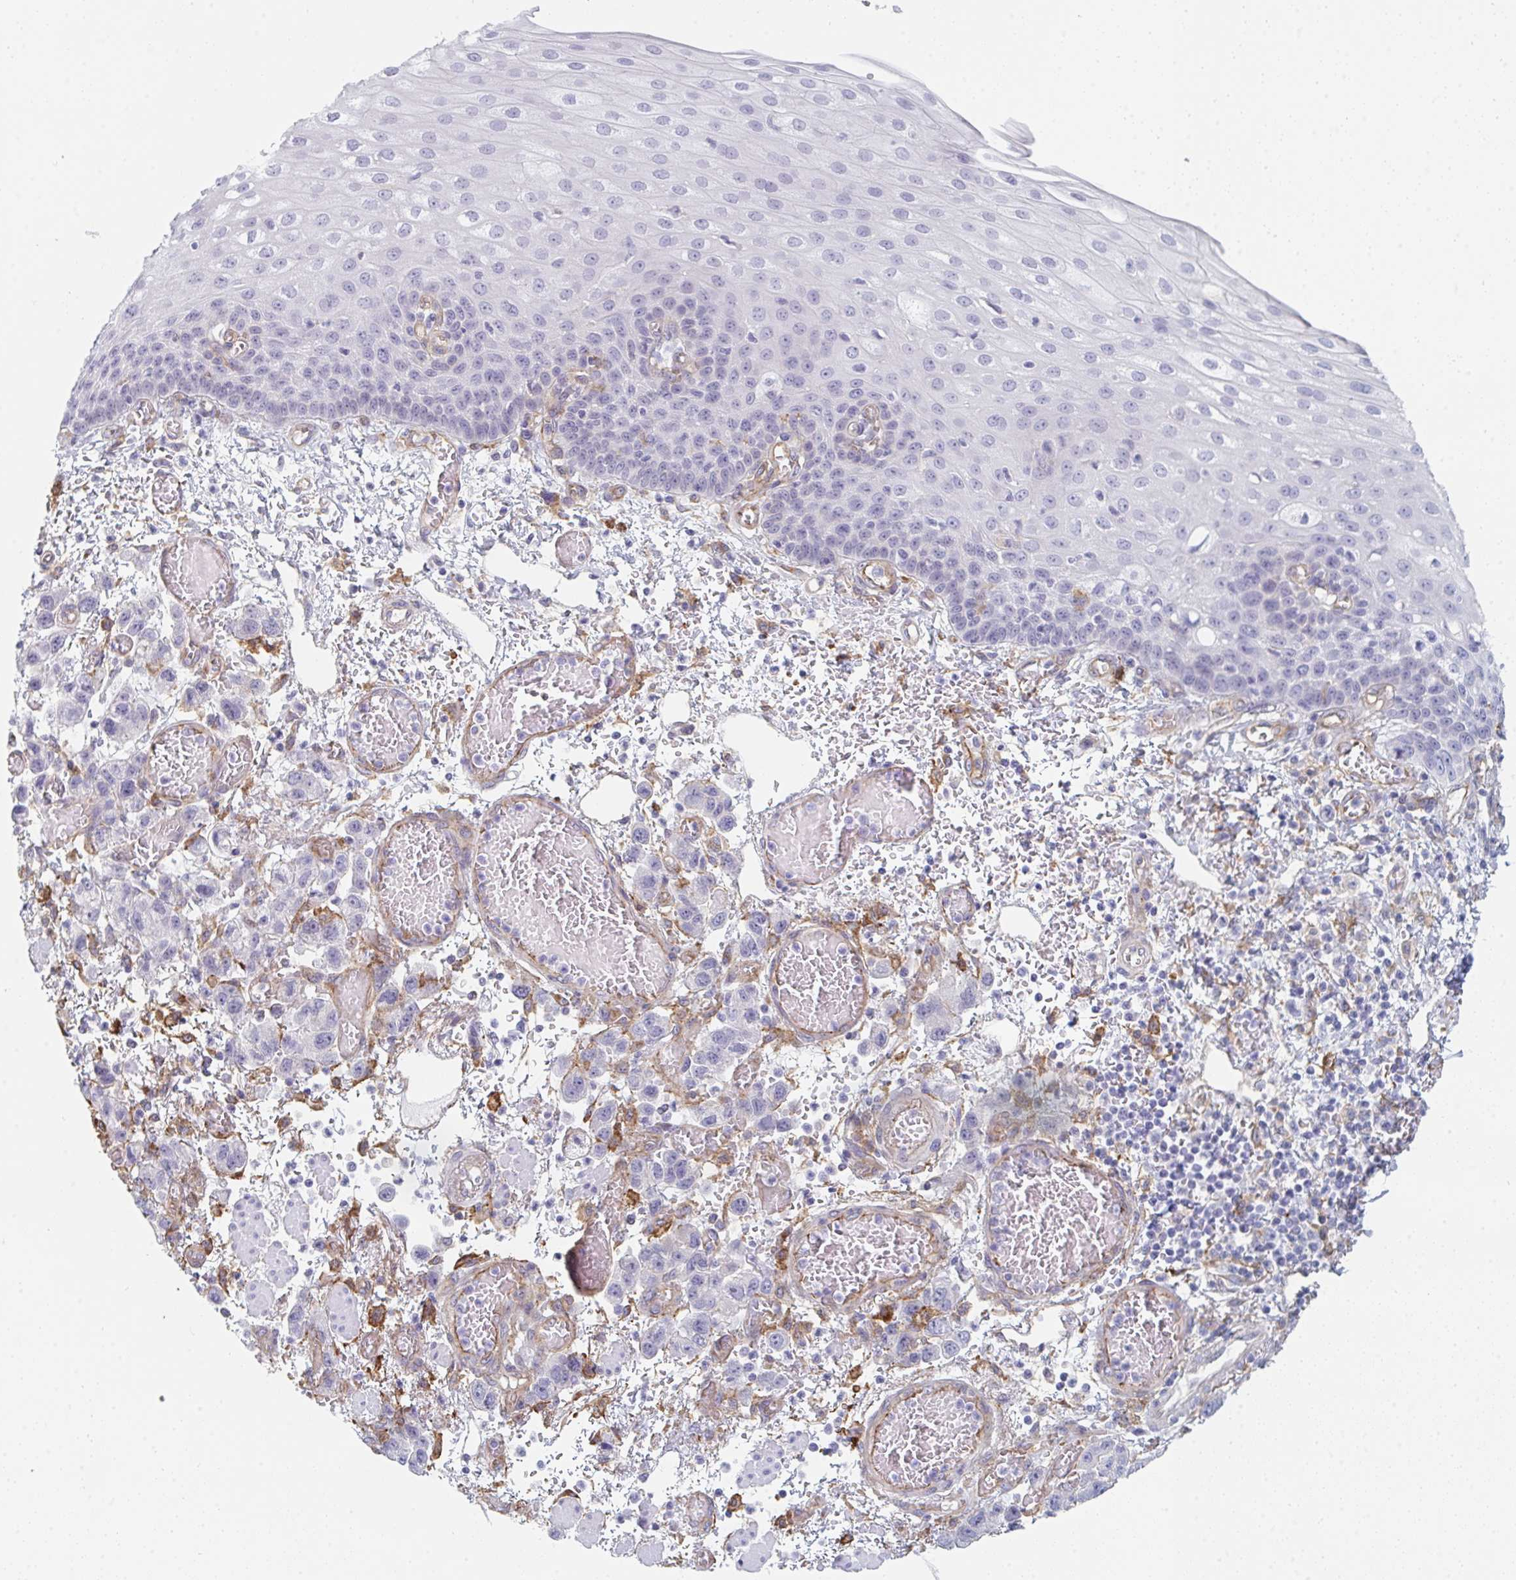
{"staining": {"intensity": "negative", "quantity": "none", "location": "none"}, "tissue": "esophagus", "cell_type": "Squamous epithelial cells", "image_type": "normal", "snomed": [{"axis": "morphology", "description": "Normal tissue, NOS"}, {"axis": "morphology", "description": "Adenocarcinoma, NOS"}, {"axis": "topography", "description": "Esophagus"}], "caption": "DAB immunohistochemical staining of unremarkable human esophagus shows no significant expression in squamous epithelial cells. (DAB (3,3'-diaminobenzidine) immunohistochemistry (IHC) visualized using brightfield microscopy, high magnification).", "gene": "DAB2", "patient": {"sex": "male", "age": 81}}